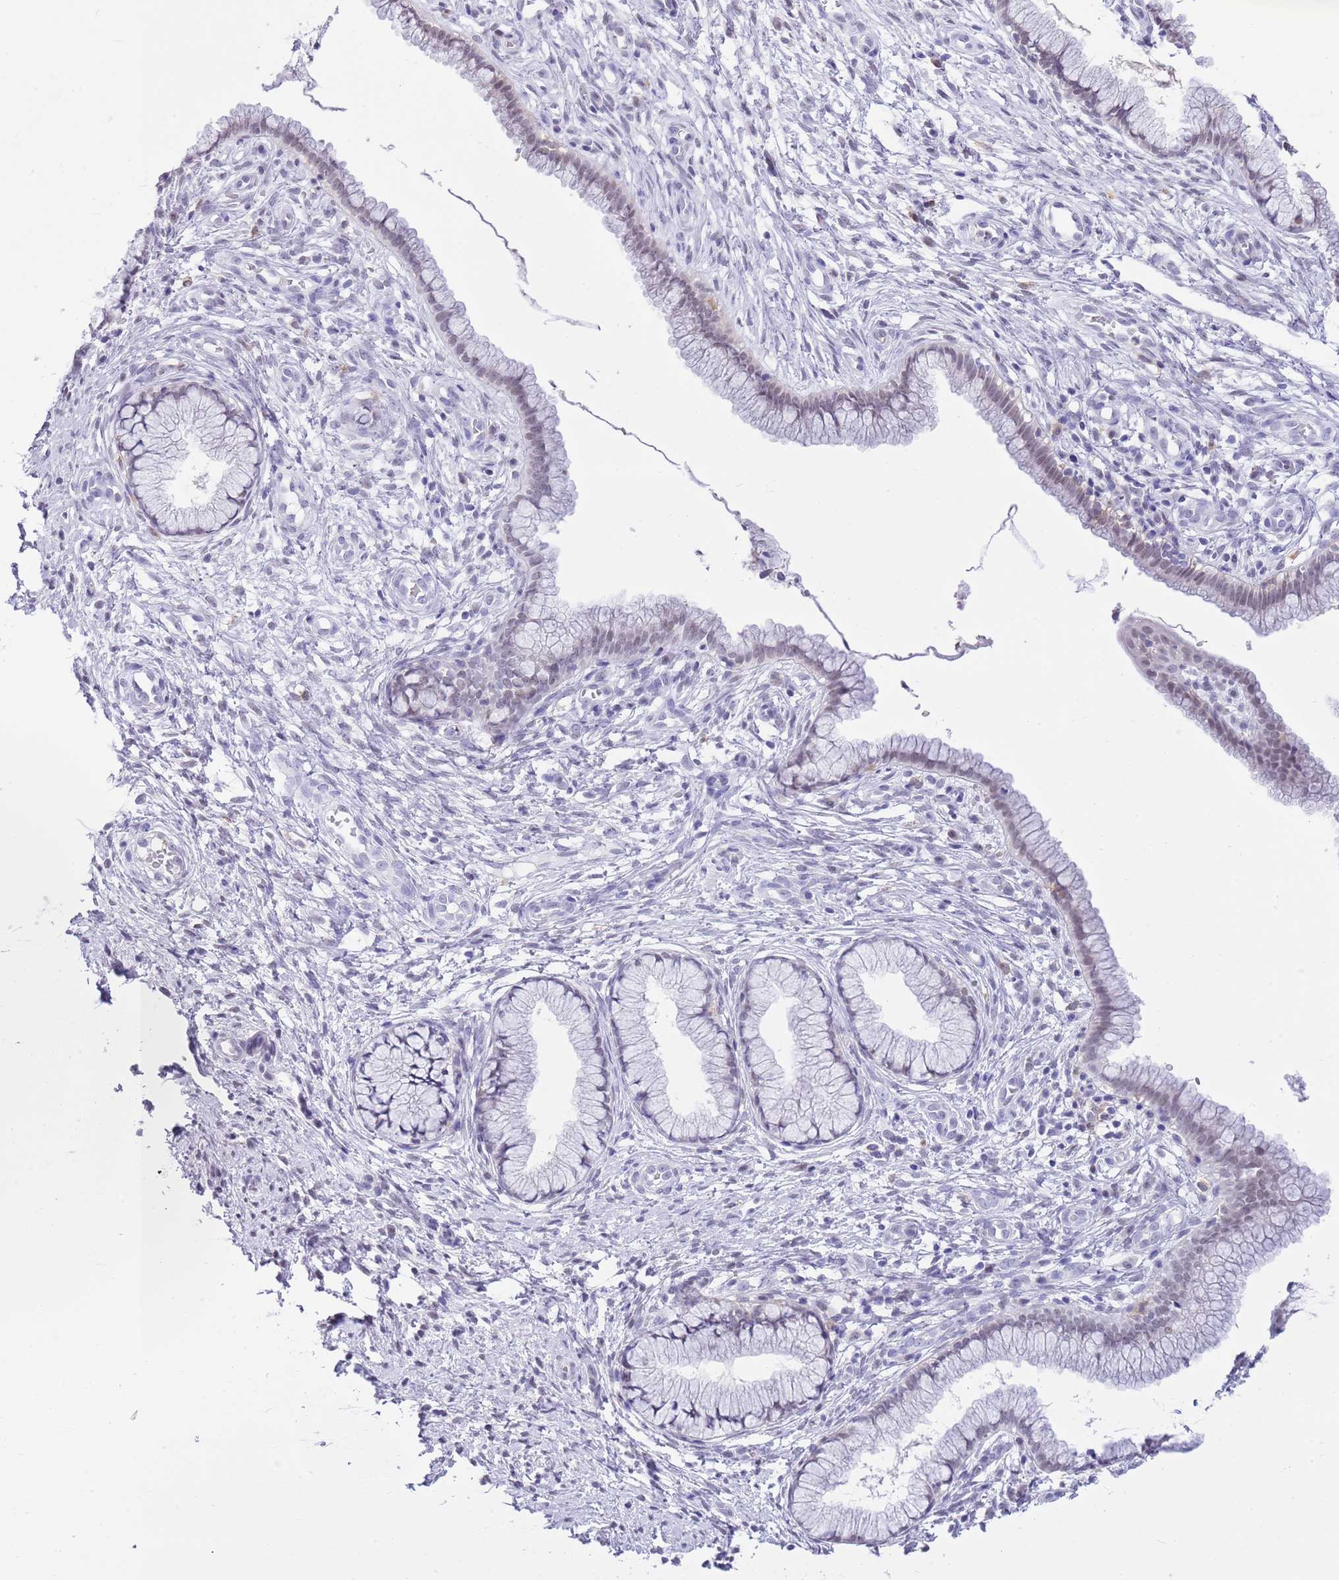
{"staining": {"intensity": "negative", "quantity": "none", "location": "none"}, "tissue": "cervix", "cell_type": "Glandular cells", "image_type": "normal", "snomed": [{"axis": "morphology", "description": "Normal tissue, NOS"}, {"axis": "topography", "description": "Cervix"}], "caption": "High magnification brightfield microscopy of unremarkable cervix stained with DAB (brown) and counterstained with hematoxylin (blue): glandular cells show no significant staining. Nuclei are stained in blue.", "gene": "PPP1R17", "patient": {"sex": "female", "age": 36}}